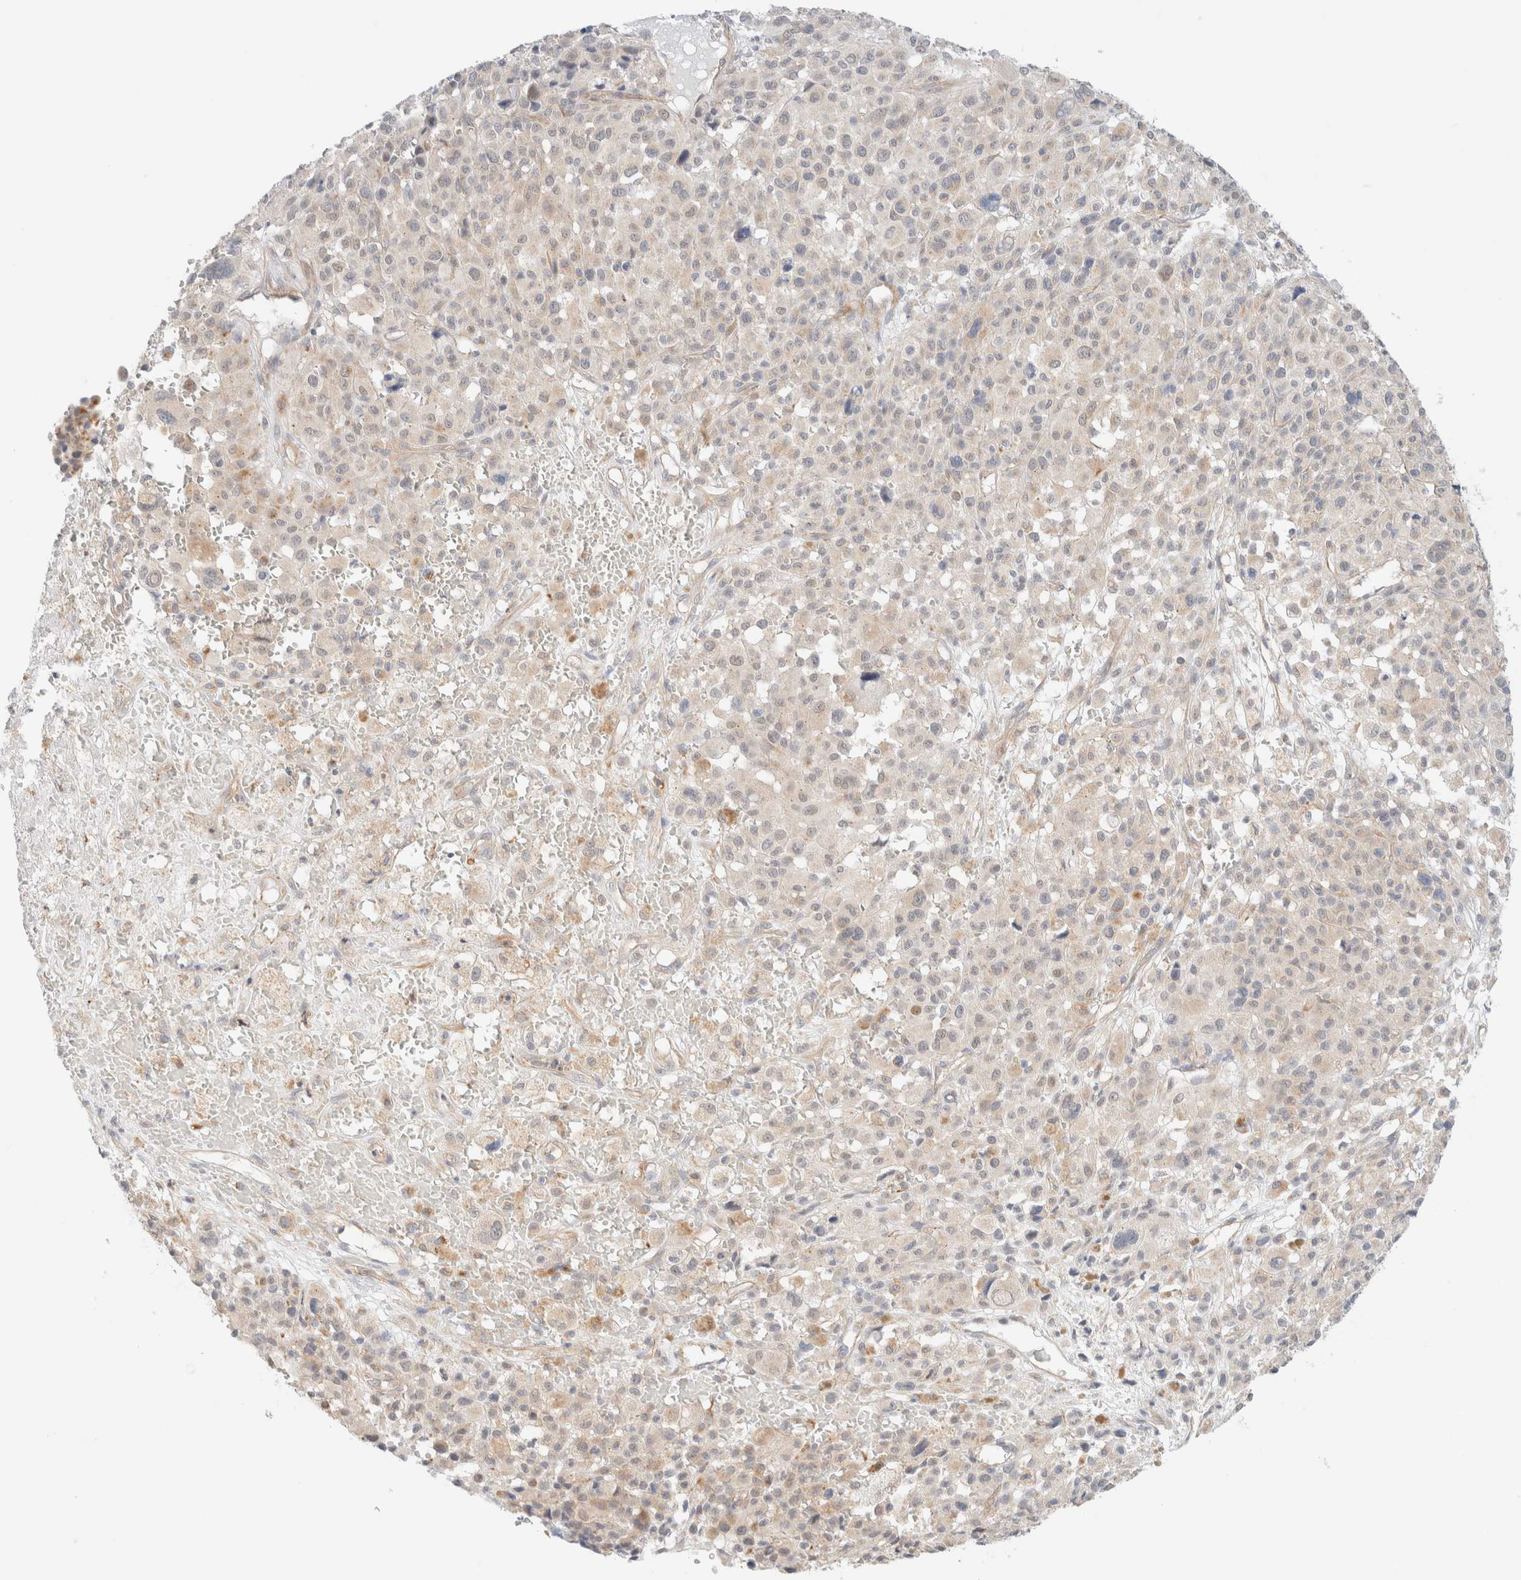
{"staining": {"intensity": "moderate", "quantity": "<25%", "location": "cytoplasmic/membranous"}, "tissue": "melanoma", "cell_type": "Tumor cells", "image_type": "cancer", "snomed": [{"axis": "morphology", "description": "Malignant melanoma, Metastatic site"}, {"axis": "topography", "description": "Skin"}], "caption": "Melanoma stained with immunohistochemistry (IHC) demonstrates moderate cytoplasmic/membranous expression in about <25% of tumor cells. The protein is stained brown, and the nuclei are stained in blue (DAB (3,3'-diaminobenzidine) IHC with brightfield microscopy, high magnification).", "gene": "UNC13B", "patient": {"sex": "female", "age": 74}}